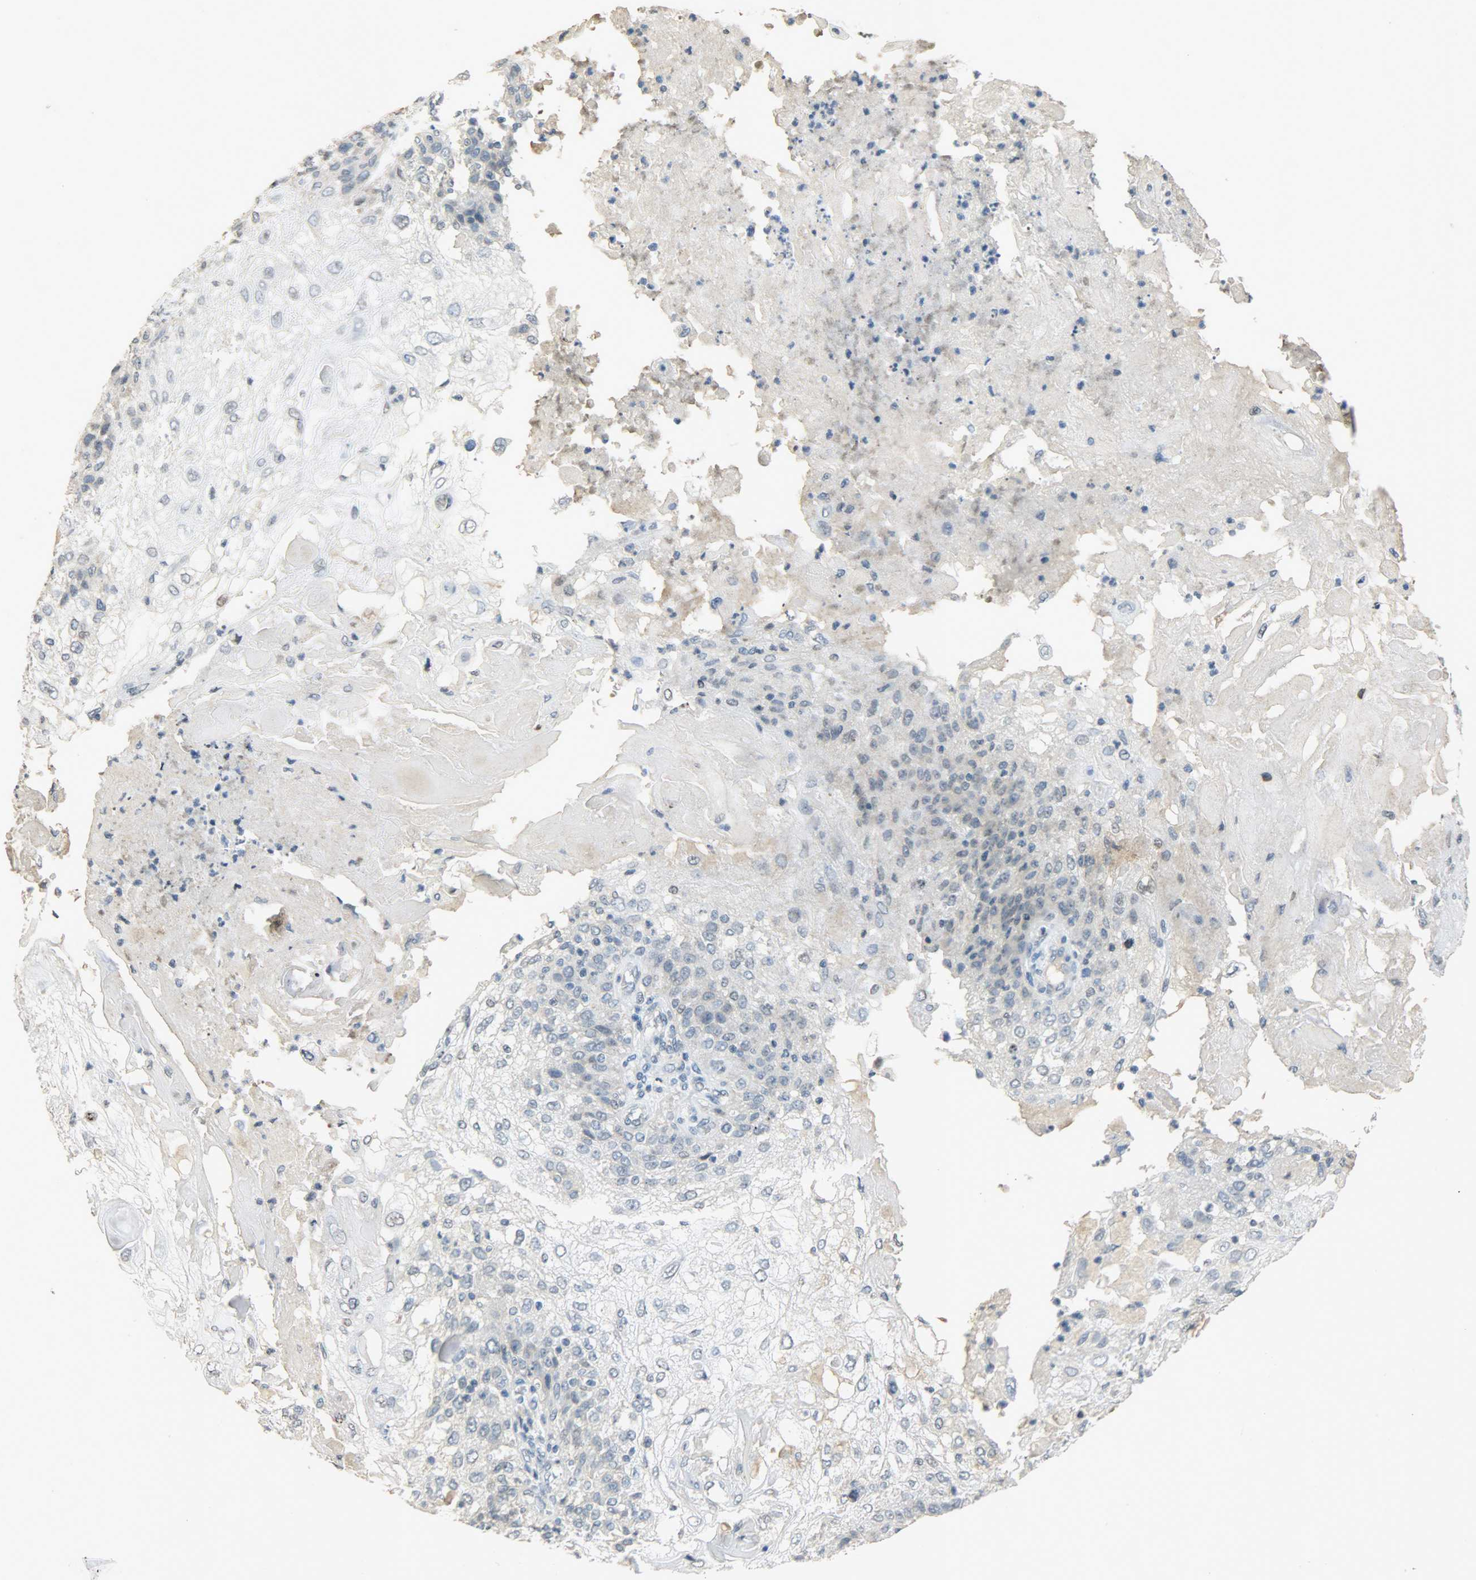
{"staining": {"intensity": "negative", "quantity": "none", "location": "none"}, "tissue": "skin cancer", "cell_type": "Tumor cells", "image_type": "cancer", "snomed": [{"axis": "morphology", "description": "Normal tissue, NOS"}, {"axis": "morphology", "description": "Squamous cell carcinoma, NOS"}, {"axis": "topography", "description": "Skin"}], "caption": "High power microscopy image of an immunohistochemistry histopathology image of skin cancer, revealing no significant expression in tumor cells.", "gene": "DNAJB6", "patient": {"sex": "female", "age": 83}}